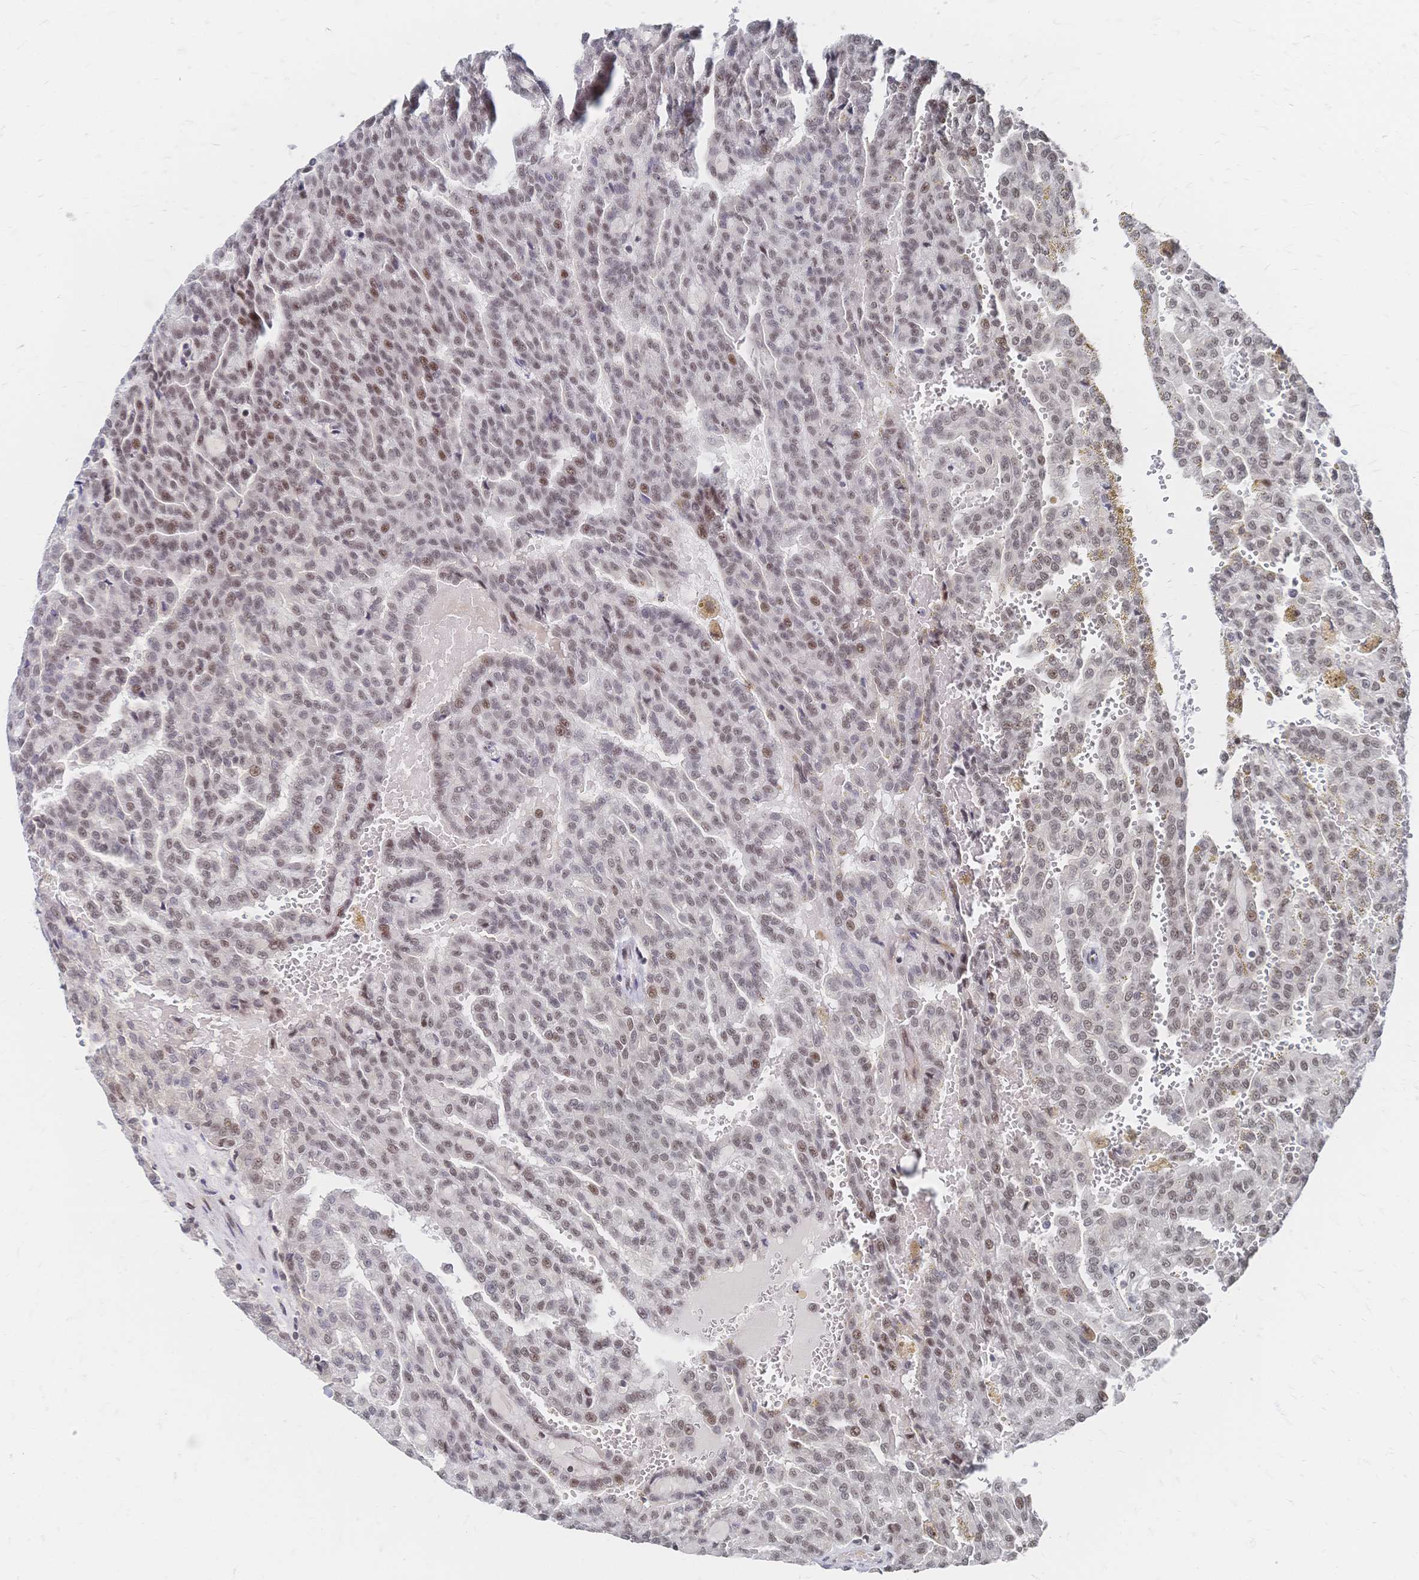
{"staining": {"intensity": "moderate", "quantity": ">75%", "location": "nuclear"}, "tissue": "renal cancer", "cell_type": "Tumor cells", "image_type": "cancer", "snomed": [{"axis": "morphology", "description": "Adenocarcinoma, NOS"}, {"axis": "topography", "description": "Kidney"}], "caption": "This is a histology image of immunohistochemistry (IHC) staining of adenocarcinoma (renal), which shows moderate expression in the nuclear of tumor cells.", "gene": "NELFA", "patient": {"sex": "male", "age": 63}}